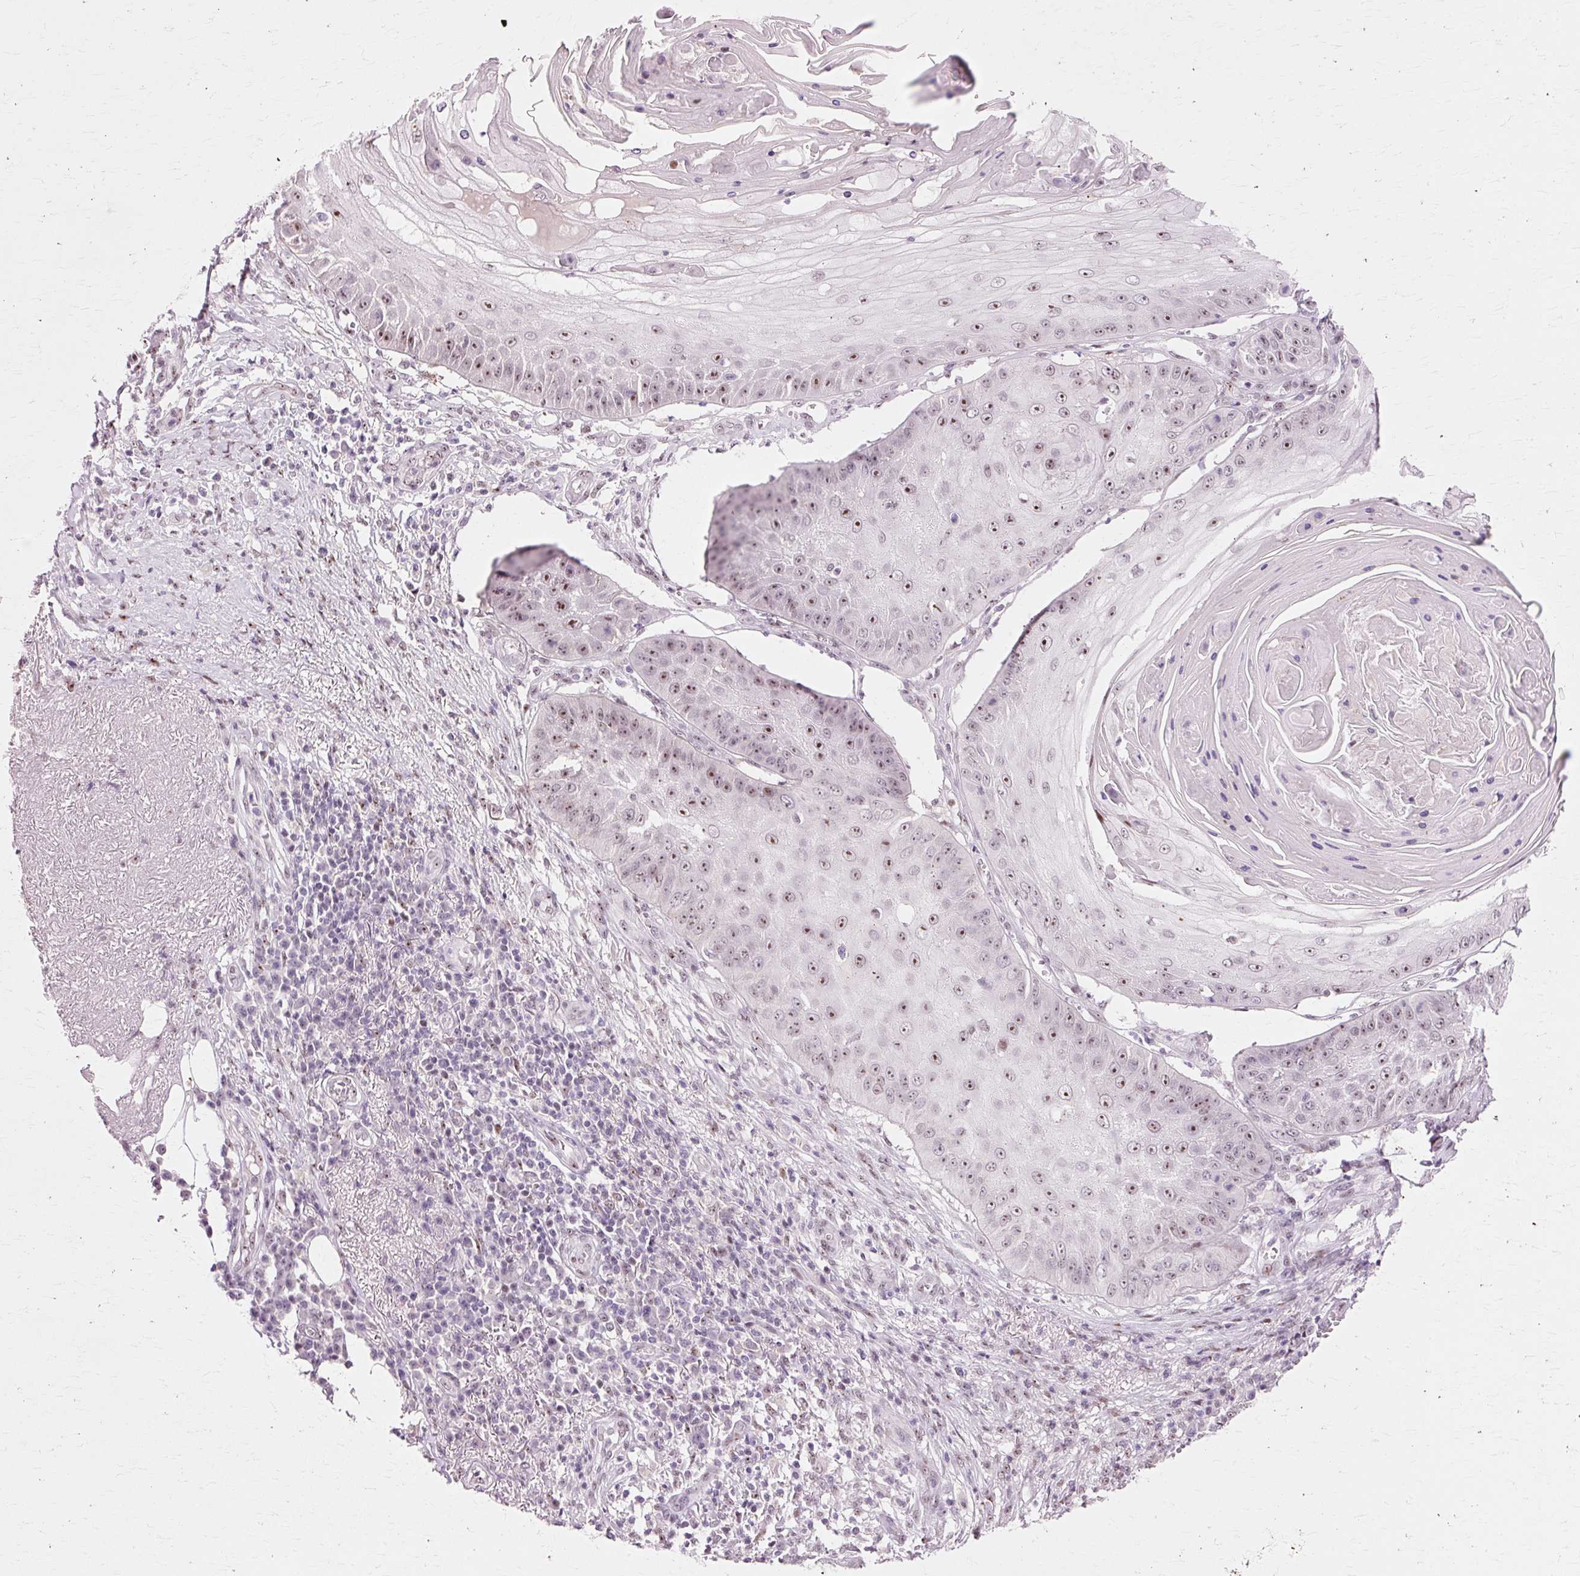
{"staining": {"intensity": "moderate", "quantity": "25%-75%", "location": "nuclear"}, "tissue": "skin cancer", "cell_type": "Tumor cells", "image_type": "cancer", "snomed": [{"axis": "morphology", "description": "Squamous cell carcinoma, NOS"}, {"axis": "topography", "description": "Skin"}], "caption": "Immunohistochemistry (IHC) (DAB (3,3'-diaminobenzidine)) staining of skin cancer exhibits moderate nuclear protein staining in about 25%-75% of tumor cells. (Brightfield microscopy of DAB IHC at high magnification).", "gene": "MACROD2", "patient": {"sex": "male", "age": 70}}